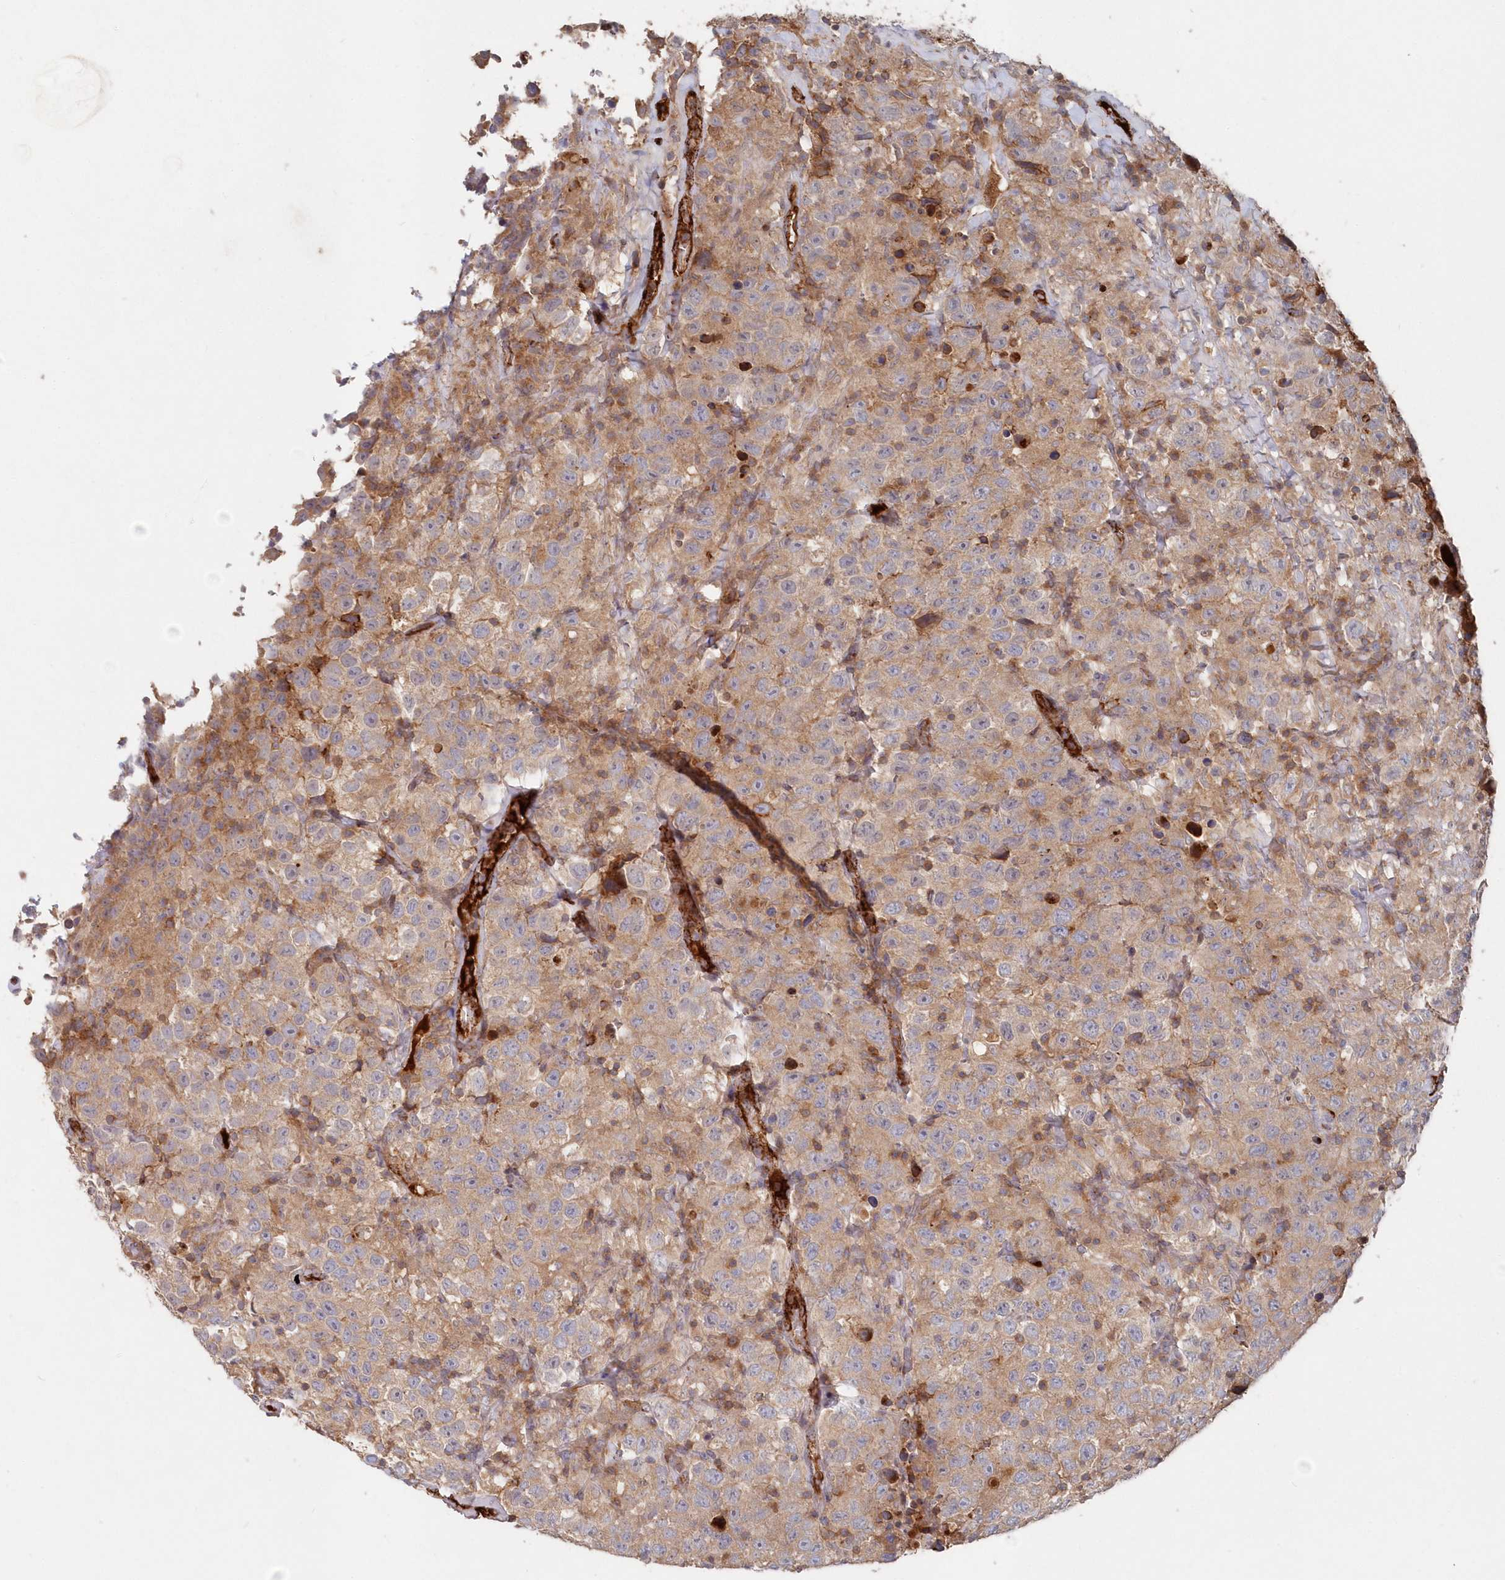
{"staining": {"intensity": "weak", "quantity": ">75%", "location": "cytoplasmic/membranous"}, "tissue": "testis cancer", "cell_type": "Tumor cells", "image_type": "cancer", "snomed": [{"axis": "morphology", "description": "Seminoma, NOS"}, {"axis": "topography", "description": "Testis"}], "caption": "The micrograph displays immunohistochemical staining of testis cancer. There is weak cytoplasmic/membranous expression is appreciated in approximately >75% of tumor cells. (Stains: DAB in brown, nuclei in blue, Microscopy: brightfield microscopy at high magnification).", "gene": "ABHD14B", "patient": {"sex": "male", "age": 41}}